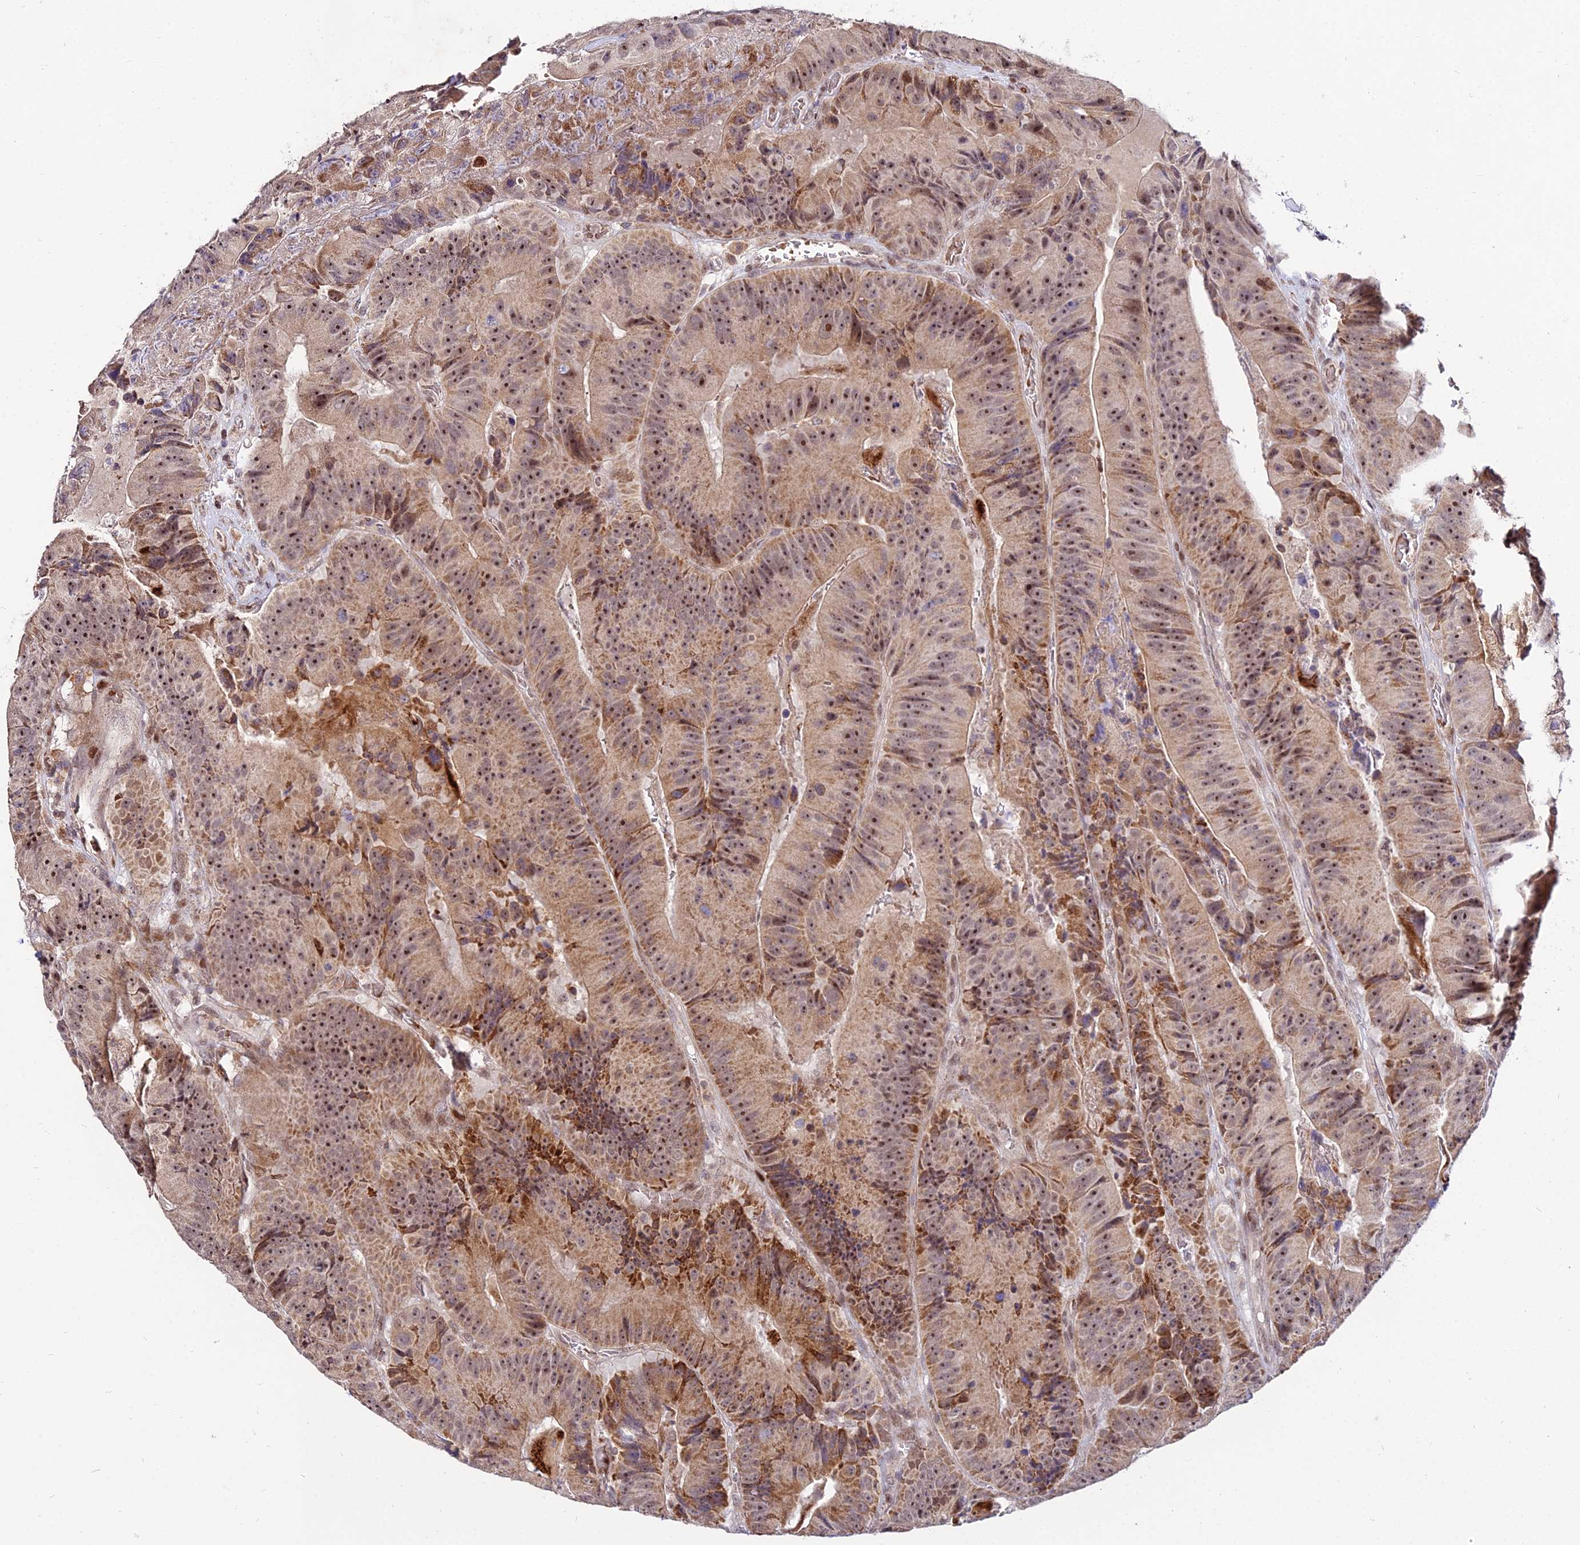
{"staining": {"intensity": "moderate", "quantity": ">75%", "location": "cytoplasmic/membranous,nuclear"}, "tissue": "colorectal cancer", "cell_type": "Tumor cells", "image_type": "cancer", "snomed": [{"axis": "morphology", "description": "Adenocarcinoma, NOS"}, {"axis": "topography", "description": "Colon"}], "caption": "There is medium levels of moderate cytoplasmic/membranous and nuclear expression in tumor cells of adenocarcinoma (colorectal), as demonstrated by immunohistochemical staining (brown color).", "gene": "CIB3", "patient": {"sex": "female", "age": 86}}